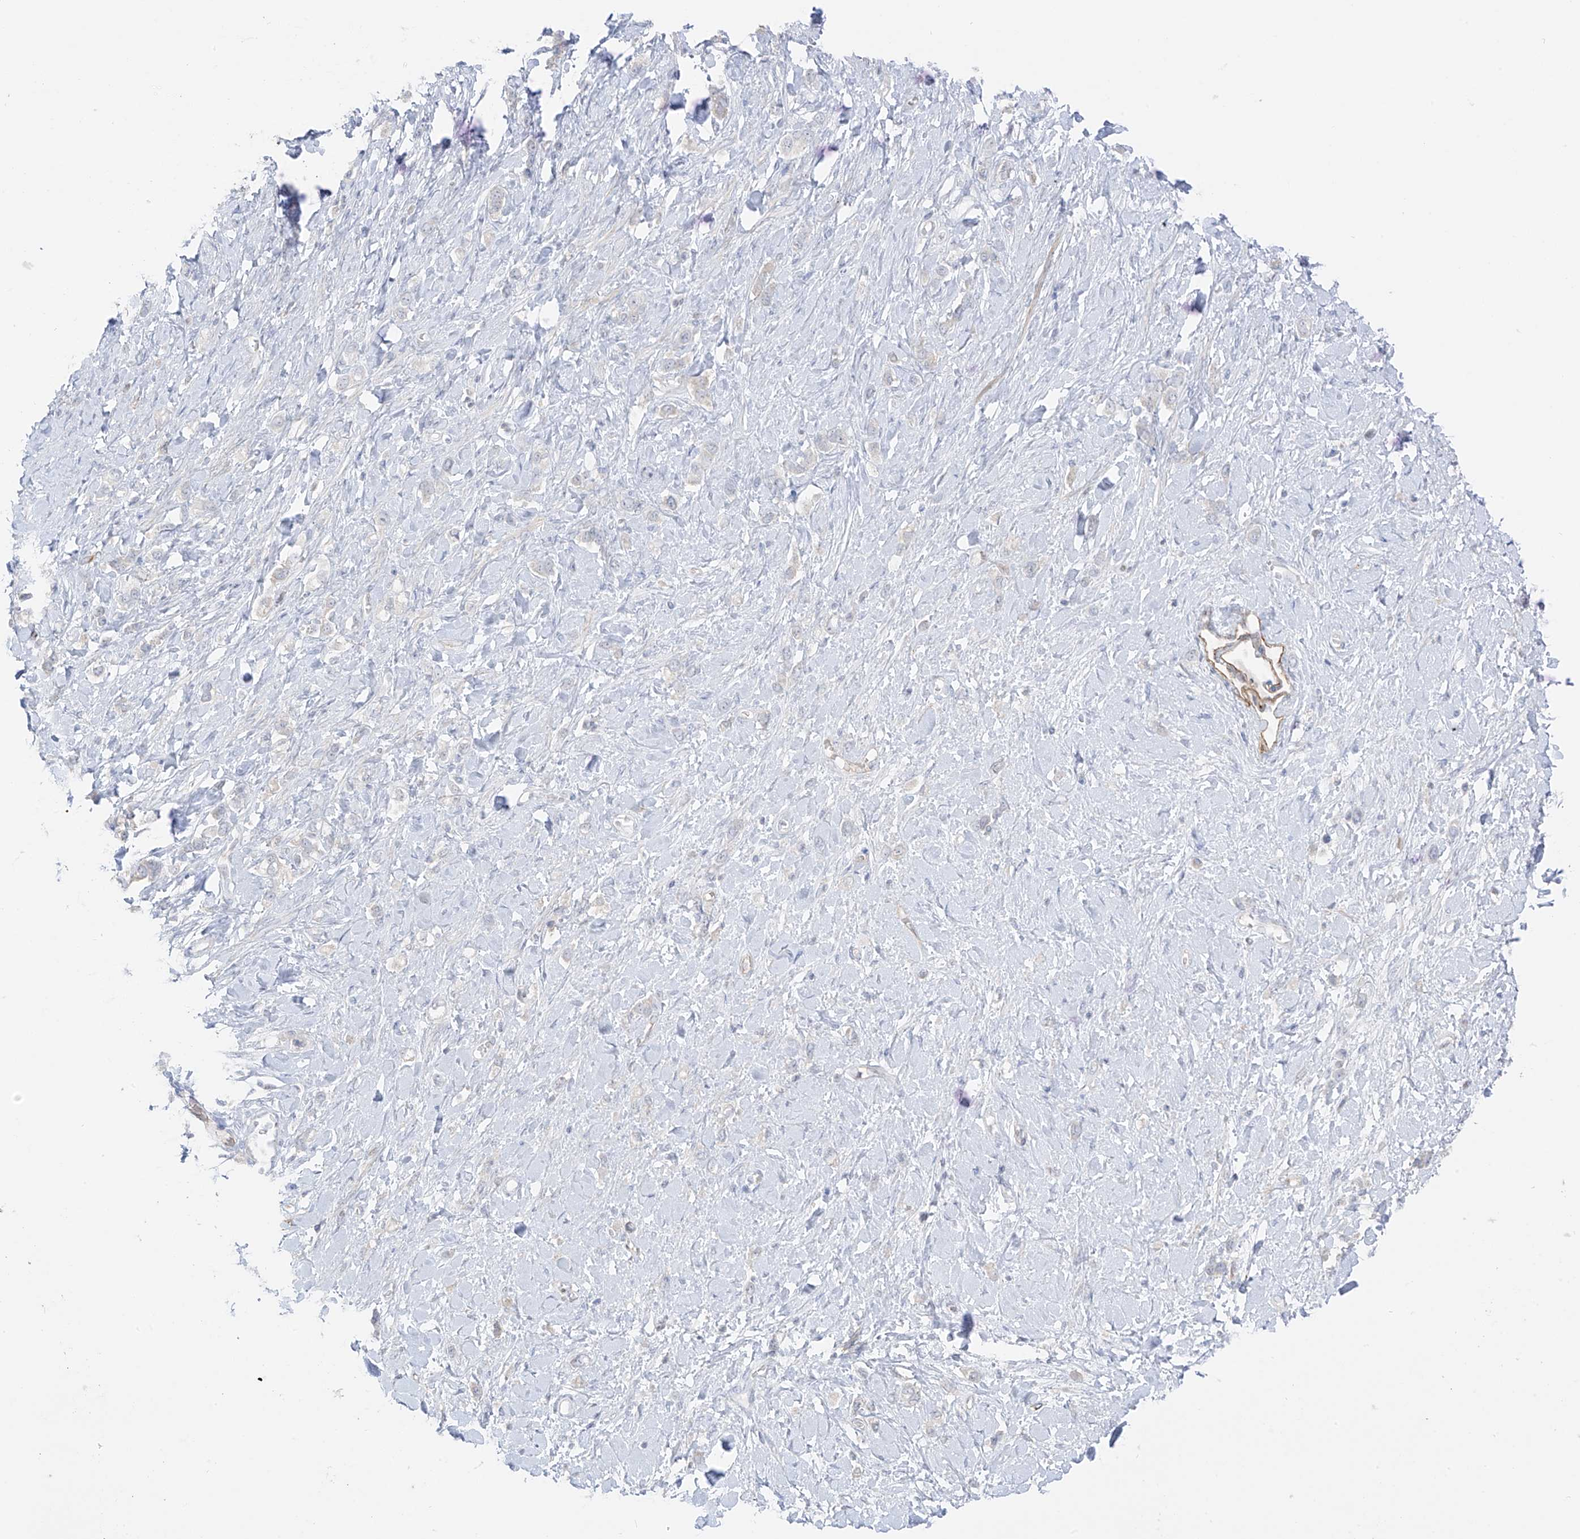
{"staining": {"intensity": "negative", "quantity": "none", "location": "none"}, "tissue": "stomach cancer", "cell_type": "Tumor cells", "image_type": "cancer", "snomed": [{"axis": "morphology", "description": "Normal tissue, NOS"}, {"axis": "morphology", "description": "Adenocarcinoma, NOS"}, {"axis": "topography", "description": "Stomach, upper"}, {"axis": "topography", "description": "Stomach"}], "caption": "This is an immunohistochemistry micrograph of human stomach adenocarcinoma. There is no positivity in tumor cells.", "gene": "C11orf87", "patient": {"sex": "female", "age": 65}}